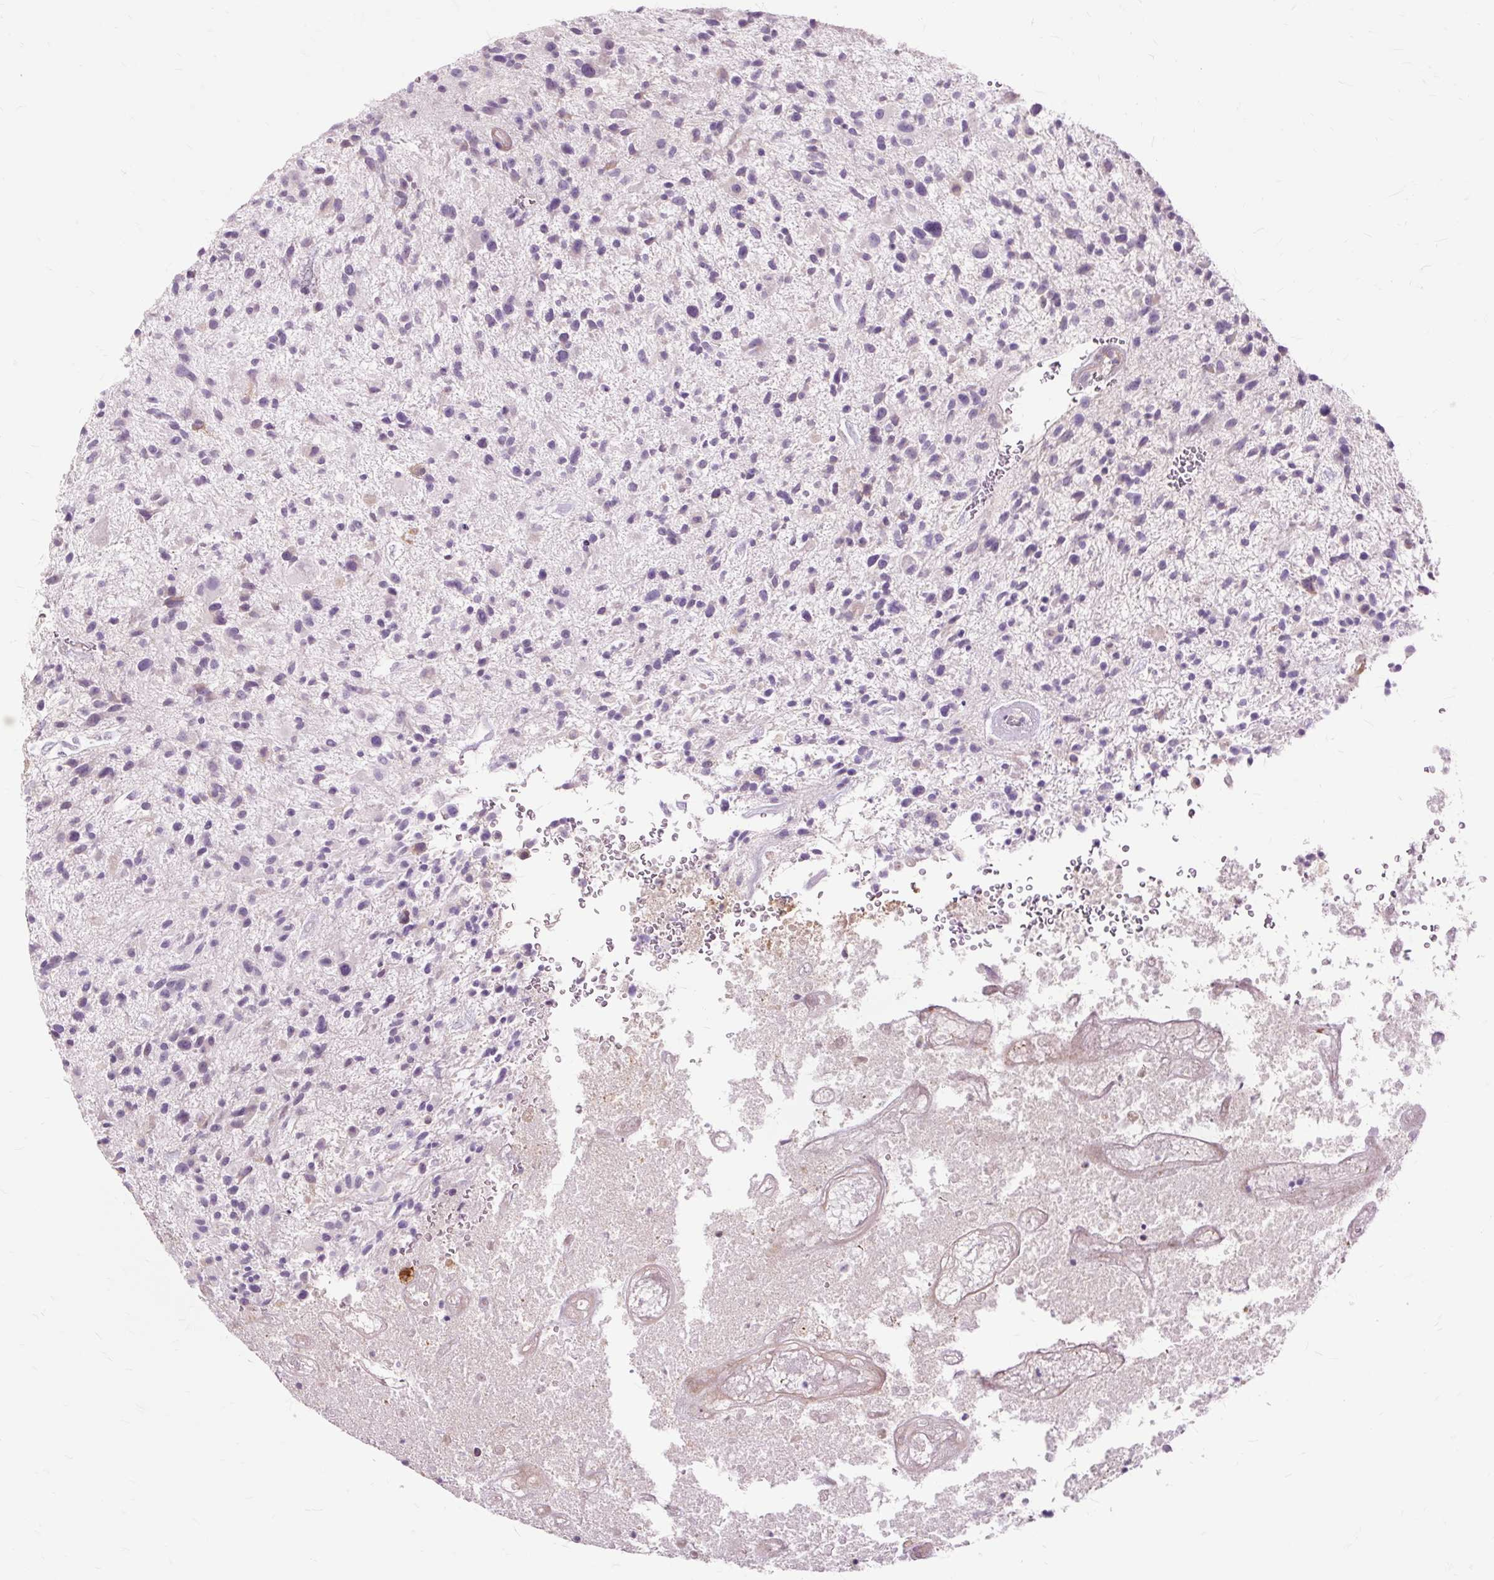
{"staining": {"intensity": "negative", "quantity": "none", "location": "none"}, "tissue": "glioma", "cell_type": "Tumor cells", "image_type": "cancer", "snomed": [{"axis": "morphology", "description": "Glioma, malignant, High grade"}, {"axis": "topography", "description": "Brain"}], "caption": "This micrograph is of malignant glioma (high-grade) stained with immunohistochemistry to label a protein in brown with the nuclei are counter-stained blue. There is no staining in tumor cells.", "gene": "DCTN4", "patient": {"sex": "male", "age": 47}}